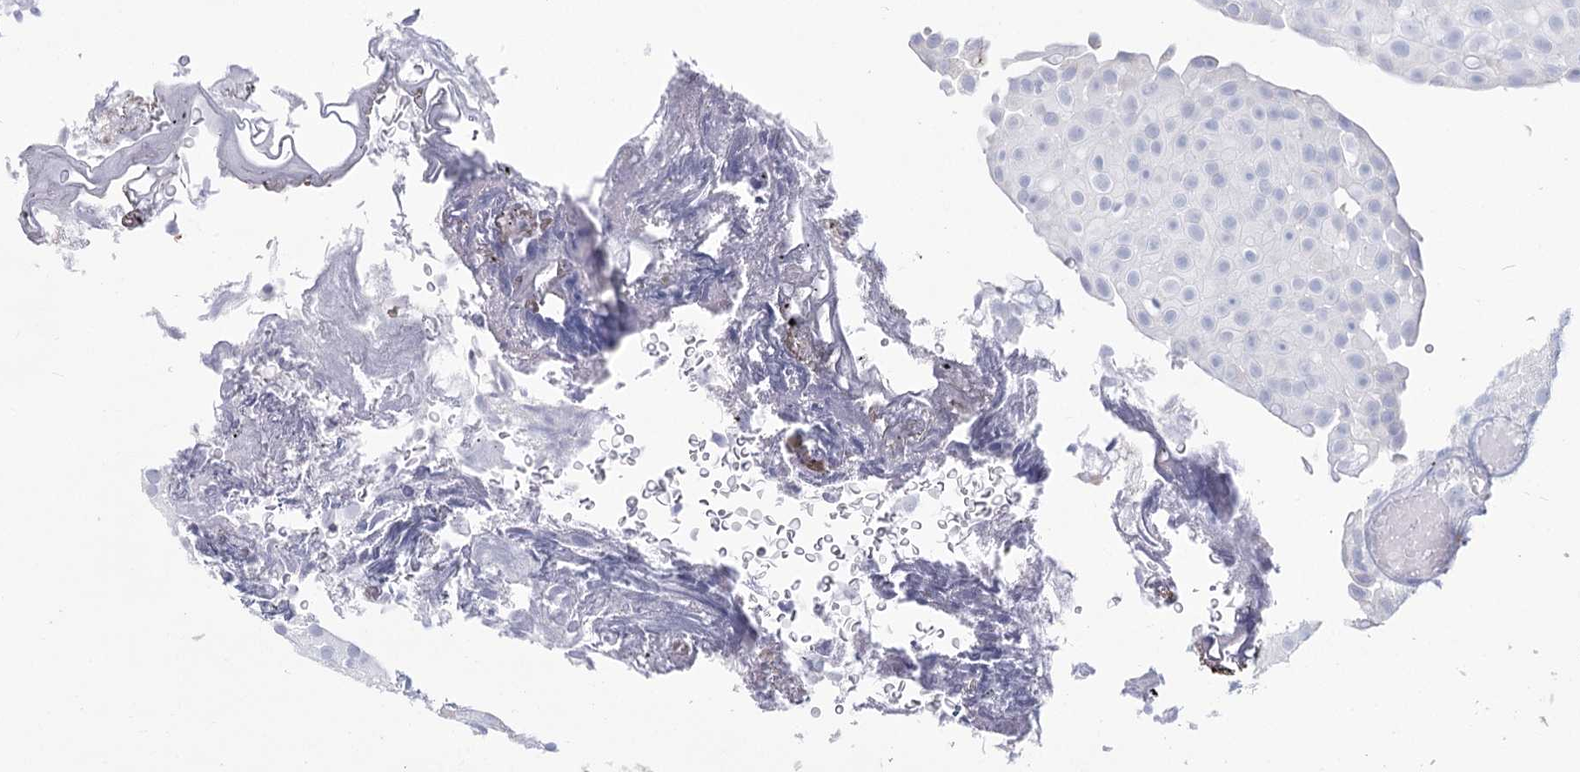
{"staining": {"intensity": "negative", "quantity": "none", "location": "none"}, "tissue": "urothelial cancer", "cell_type": "Tumor cells", "image_type": "cancer", "snomed": [{"axis": "morphology", "description": "Urothelial carcinoma, Low grade"}, {"axis": "topography", "description": "Urinary bladder"}], "caption": "Immunohistochemistry (IHC) image of urothelial cancer stained for a protein (brown), which displays no staining in tumor cells. (IHC, brightfield microscopy, high magnification).", "gene": "SLC6A19", "patient": {"sex": "male", "age": 78}}